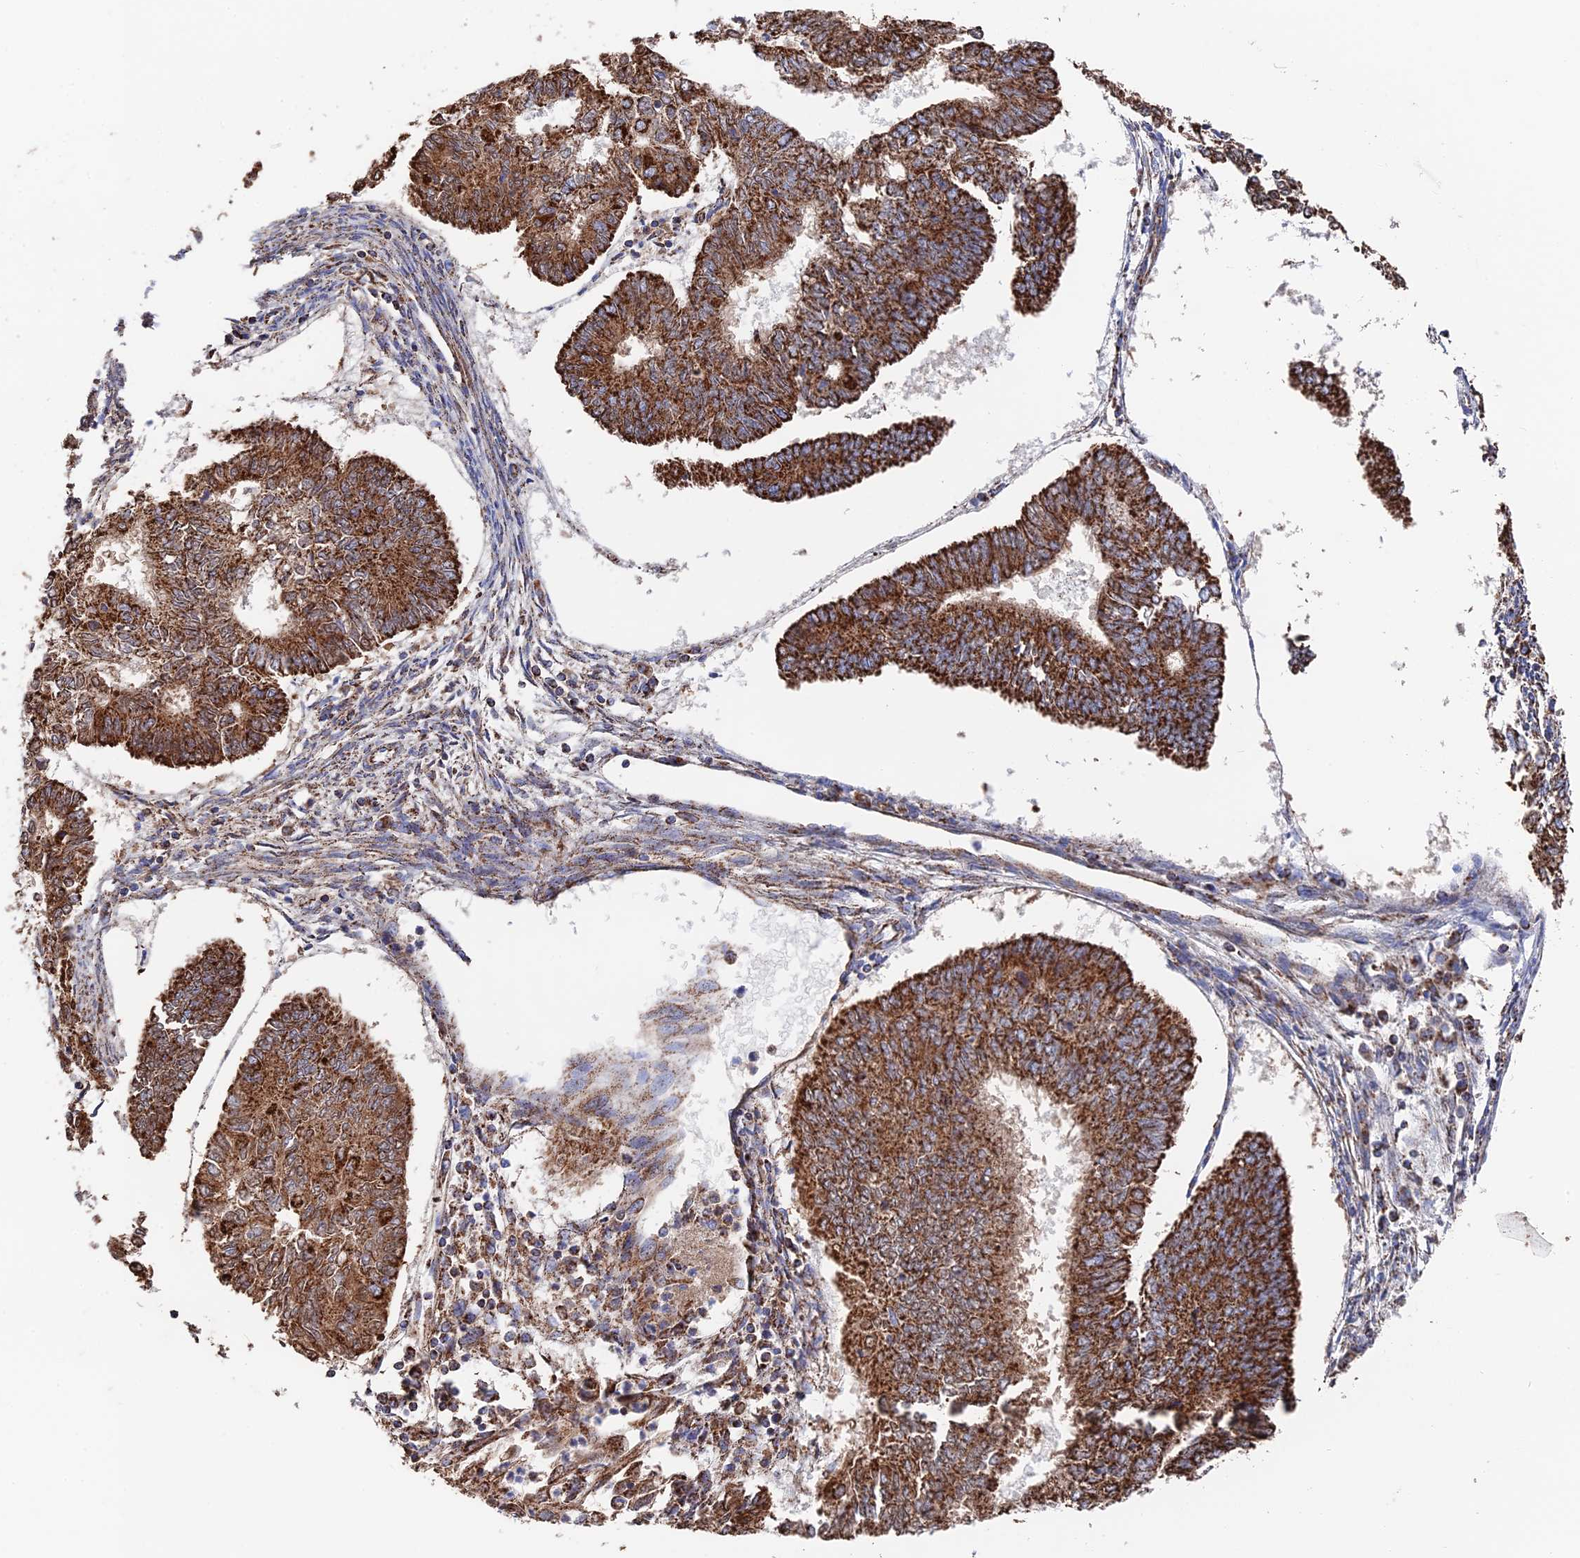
{"staining": {"intensity": "strong", "quantity": ">75%", "location": "cytoplasmic/membranous"}, "tissue": "endometrial cancer", "cell_type": "Tumor cells", "image_type": "cancer", "snomed": [{"axis": "morphology", "description": "Adenocarcinoma, NOS"}, {"axis": "topography", "description": "Endometrium"}], "caption": "Endometrial adenocarcinoma stained with a brown dye exhibits strong cytoplasmic/membranous positive staining in approximately >75% of tumor cells.", "gene": "HAUS8", "patient": {"sex": "female", "age": 68}}